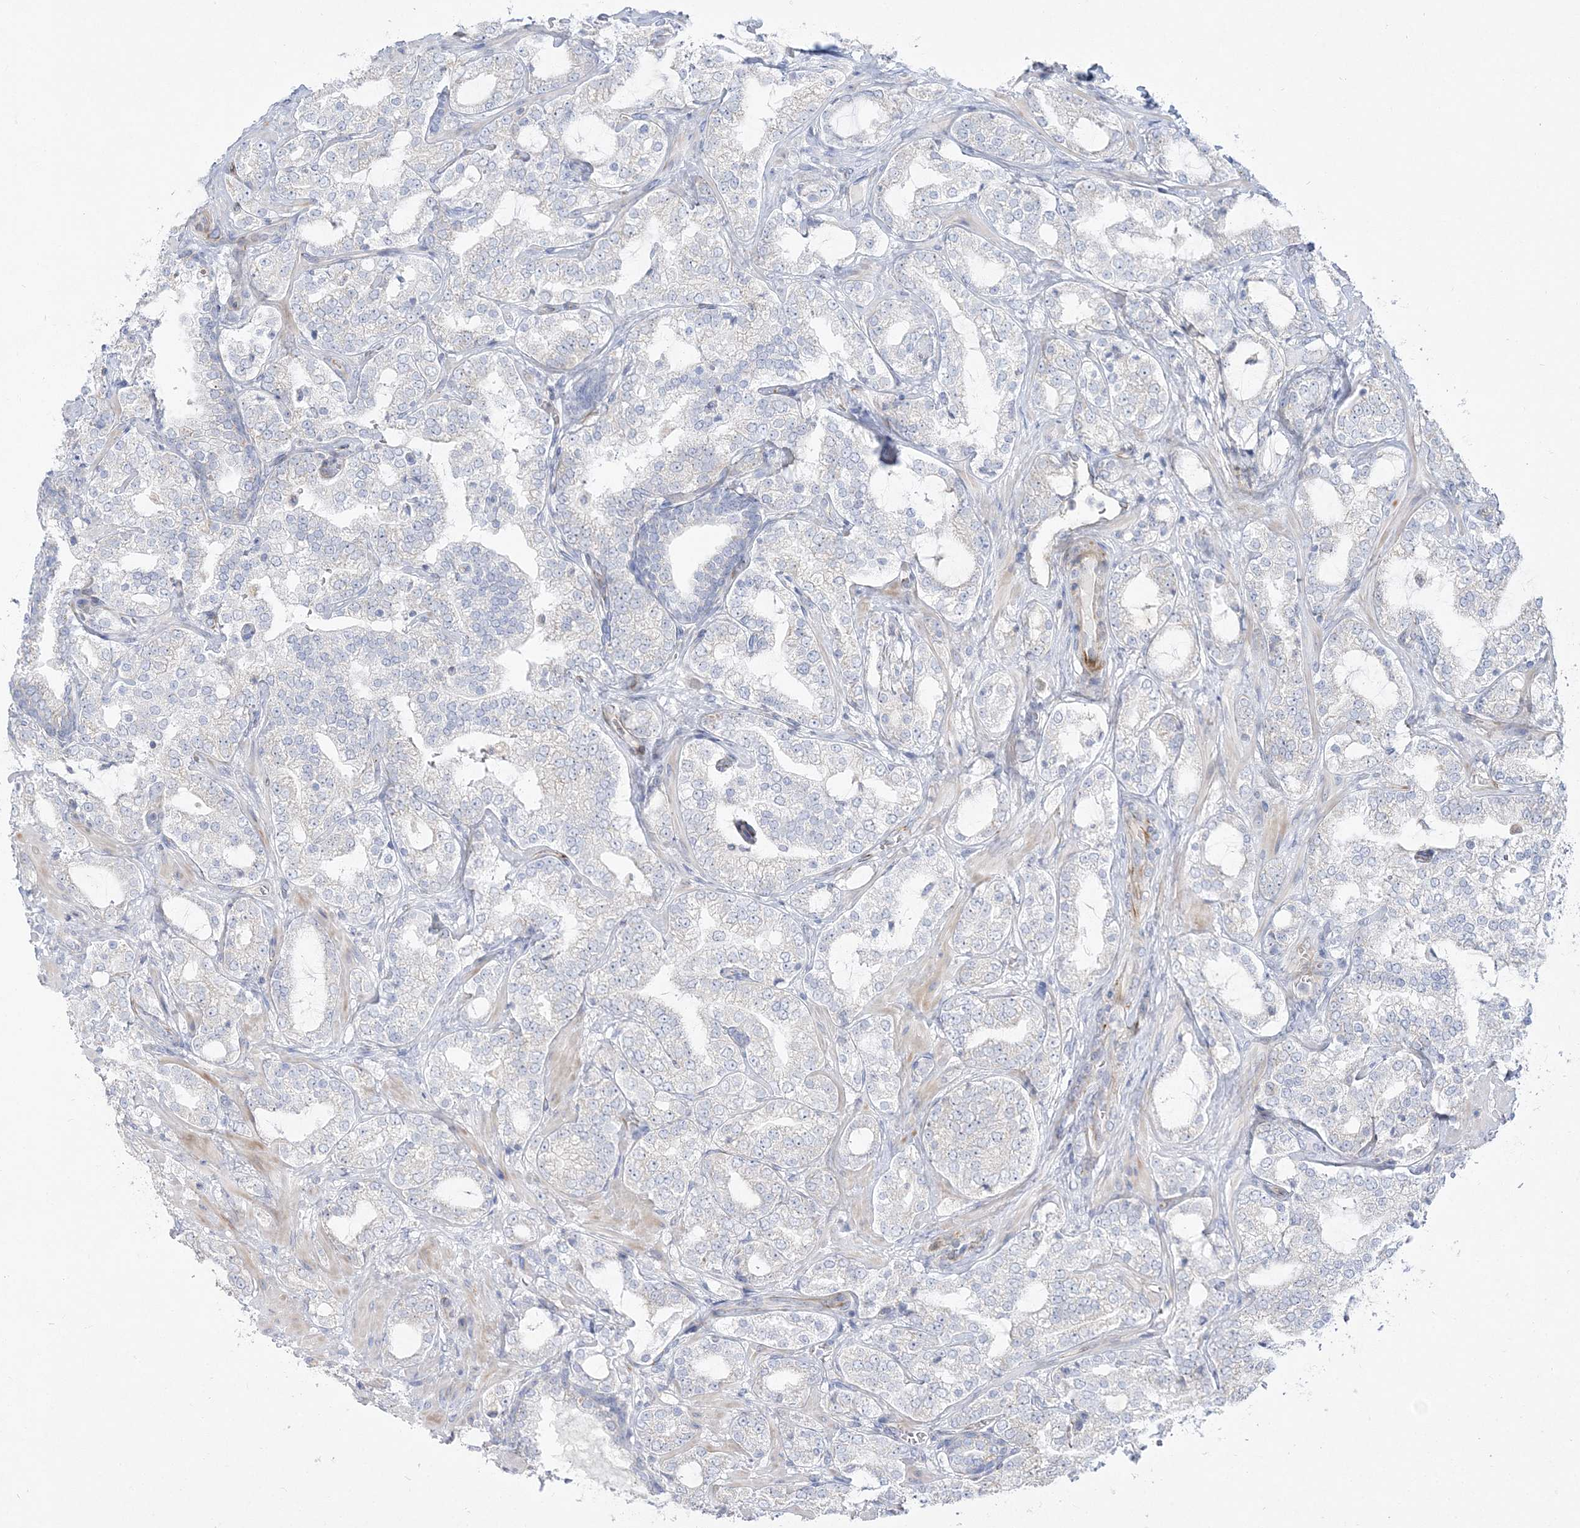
{"staining": {"intensity": "negative", "quantity": "none", "location": "none"}, "tissue": "prostate cancer", "cell_type": "Tumor cells", "image_type": "cancer", "snomed": [{"axis": "morphology", "description": "Adenocarcinoma, High grade"}, {"axis": "topography", "description": "Prostate"}], "caption": "This is an IHC photomicrograph of prostate cancer. There is no positivity in tumor cells.", "gene": "GPAT2", "patient": {"sex": "male", "age": 64}}